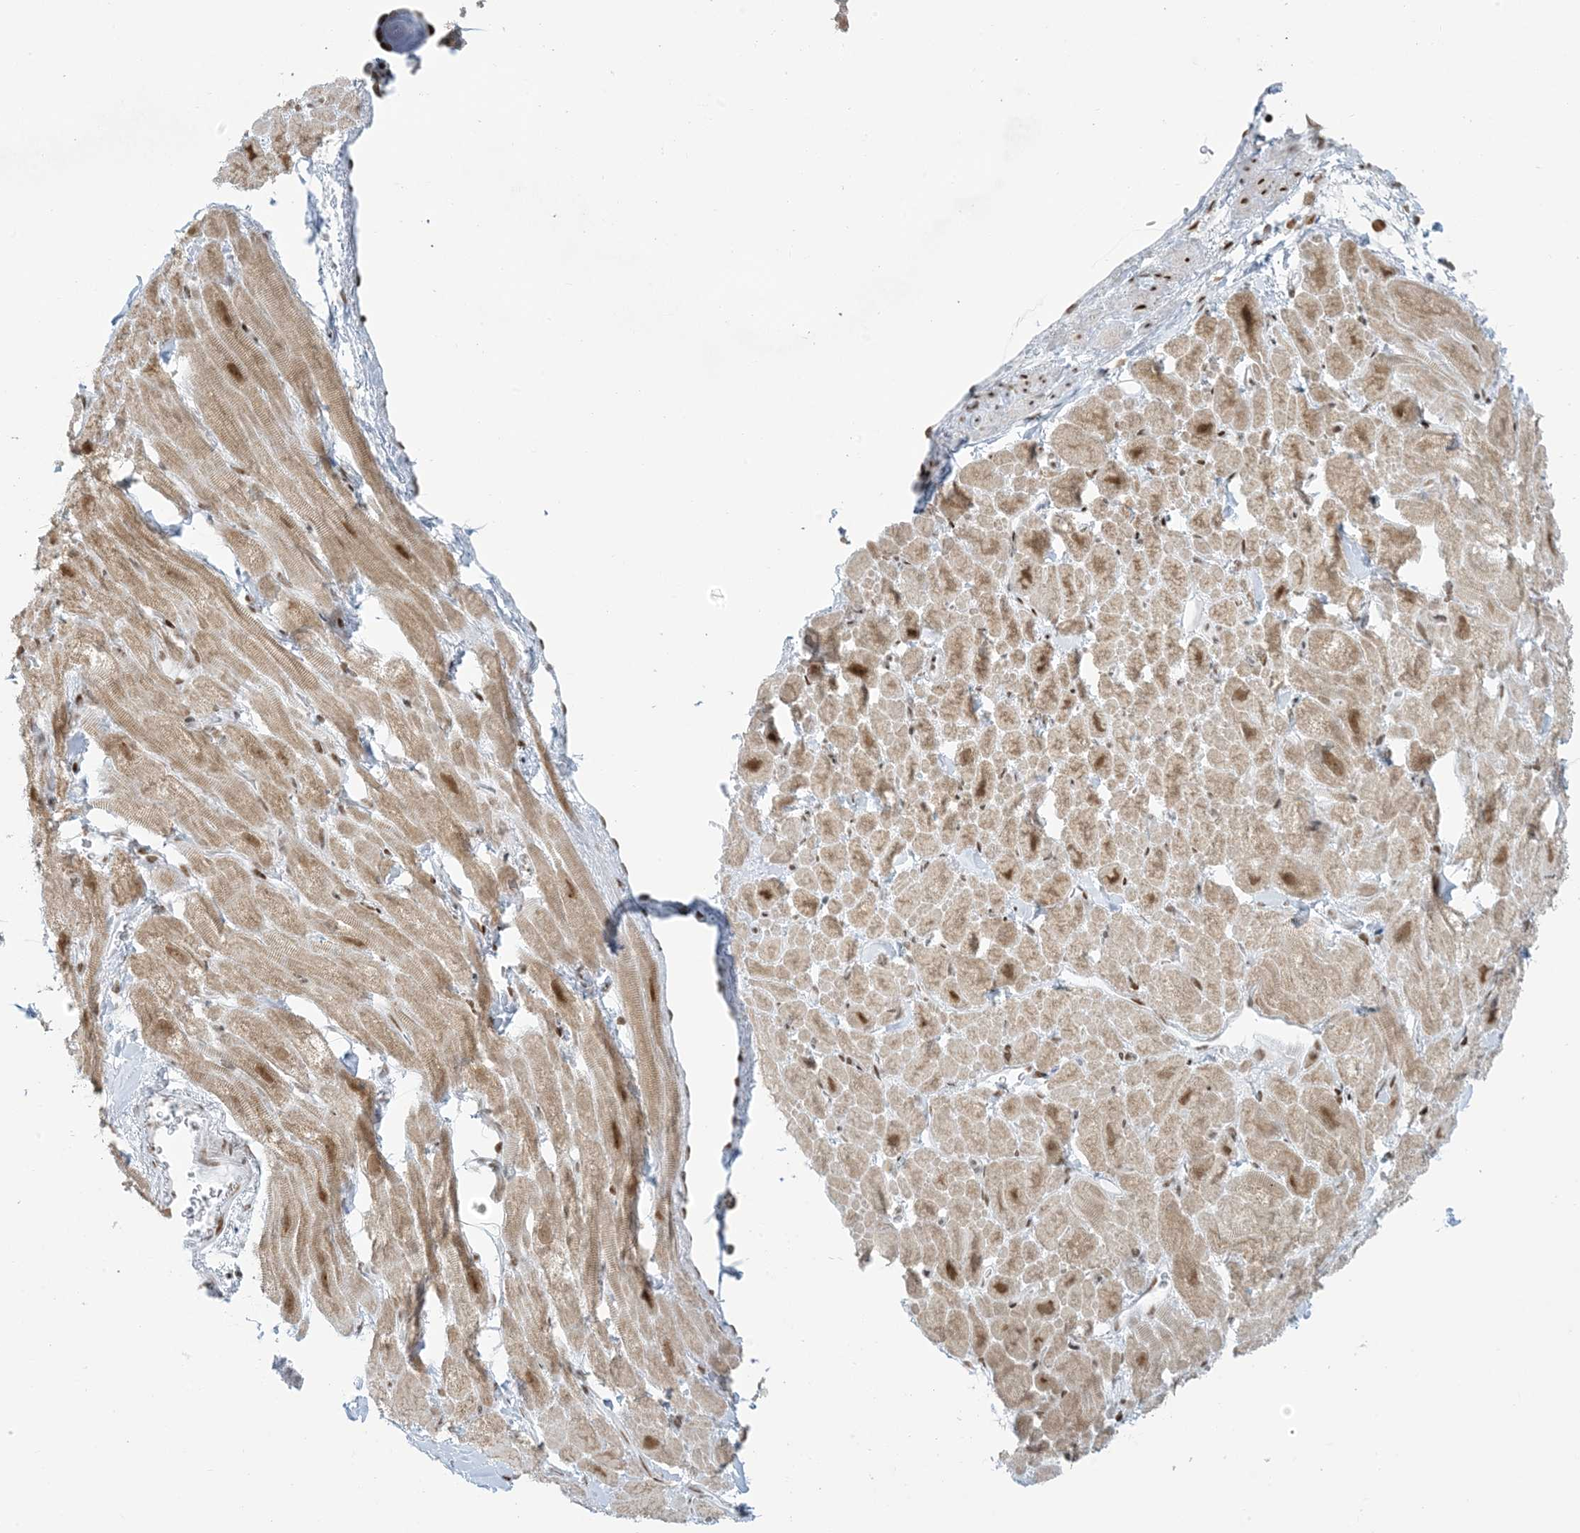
{"staining": {"intensity": "moderate", "quantity": ">75%", "location": "nuclear"}, "tissue": "heart muscle", "cell_type": "Cardiomyocytes", "image_type": "normal", "snomed": [{"axis": "morphology", "description": "Normal tissue, NOS"}, {"axis": "topography", "description": "Heart"}], "caption": "Heart muscle stained with a brown dye shows moderate nuclear positive staining in approximately >75% of cardiomyocytes.", "gene": "STAG1", "patient": {"sex": "male", "age": 49}}